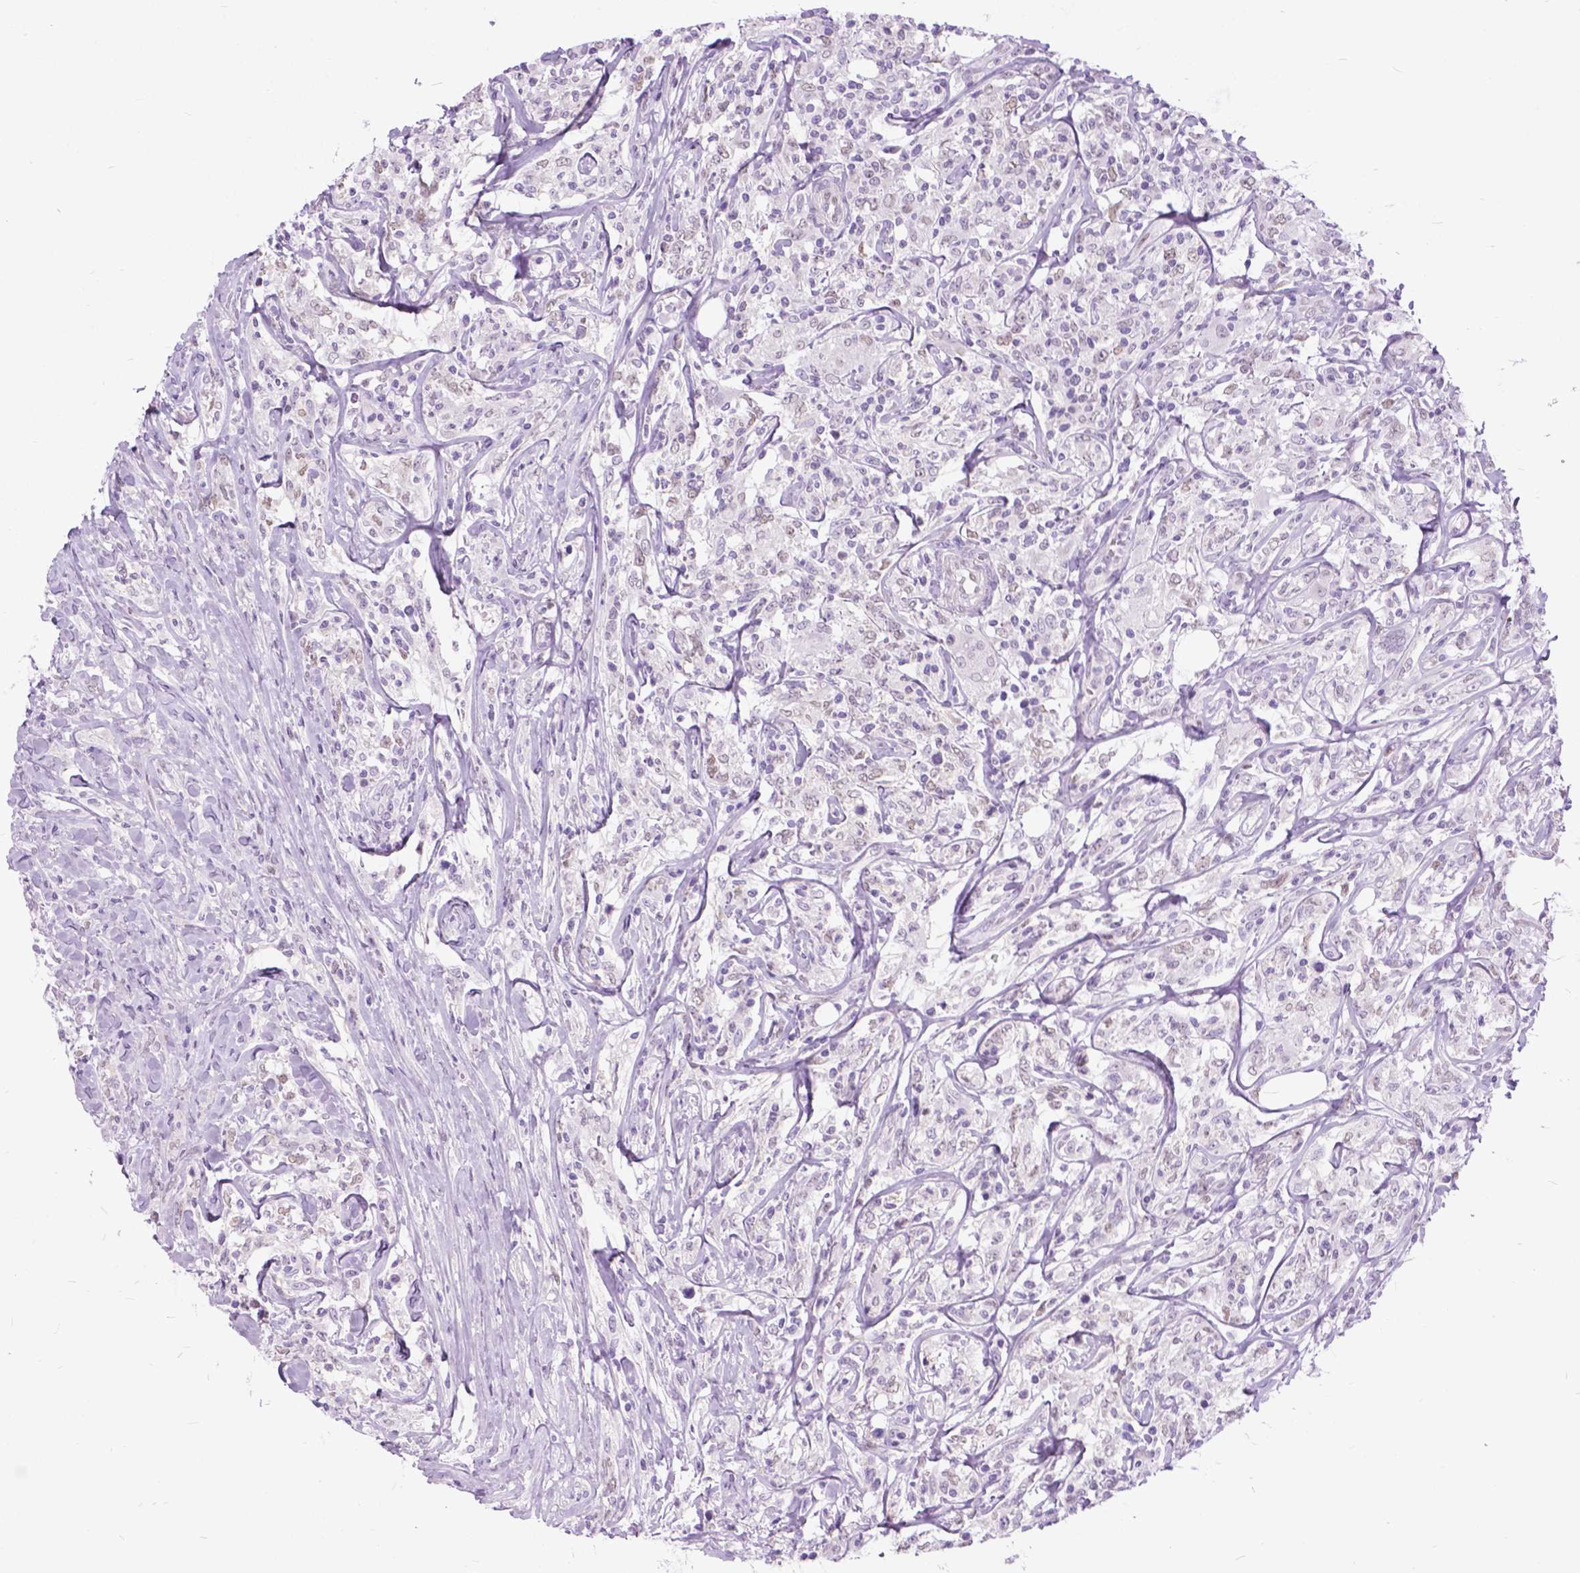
{"staining": {"intensity": "negative", "quantity": "none", "location": "none"}, "tissue": "lymphoma", "cell_type": "Tumor cells", "image_type": "cancer", "snomed": [{"axis": "morphology", "description": "Malignant lymphoma, non-Hodgkin's type, High grade"}, {"axis": "topography", "description": "Lymph node"}], "caption": "Immunohistochemistry (IHC) image of high-grade malignant lymphoma, non-Hodgkin's type stained for a protein (brown), which demonstrates no staining in tumor cells.", "gene": "APCDD1L", "patient": {"sex": "female", "age": 84}}